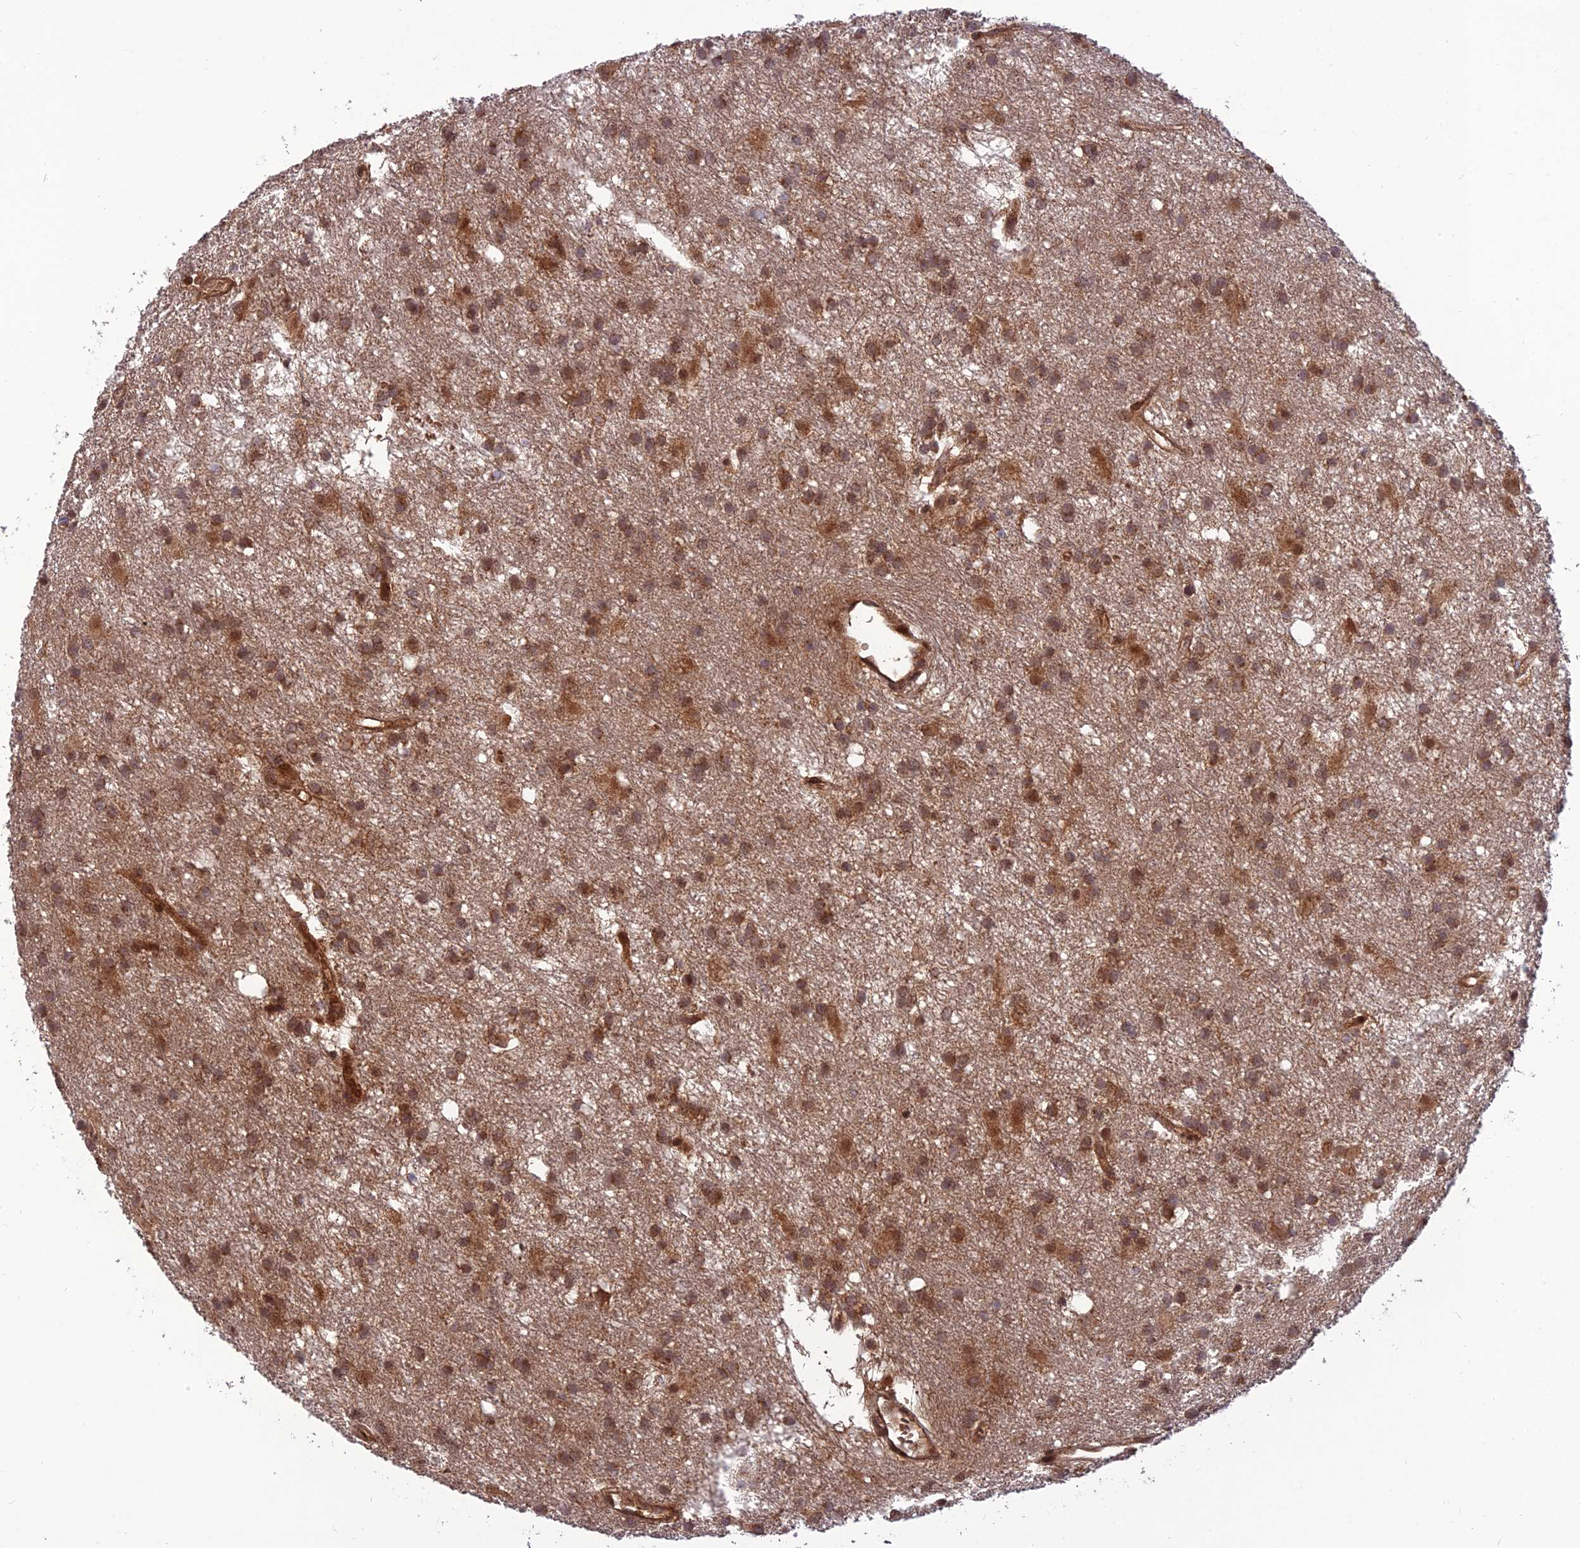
{"staining": {"intensity": "moderate", "quantity": ">75%", "location": "cytoplasmic/membranous"}, "tissue": "glioma", "cell_type": "Tumor cells", "image_type": "cancer", "snomed": [{"axis": "morphology", "description": "Glioma, malignant, High grade"}, {"axis": "topography", "description": "Brain"}], "caption": "A high-resolution image shows immunohistochemistry (IHC) staining of malignant glioma (high-grade), which exhibits moderate cytoplasmic/membranous positivity in about >75% of tumor cells.", "gene": "NDUFC1", "patient": {"sex": "male", "age": 77}}